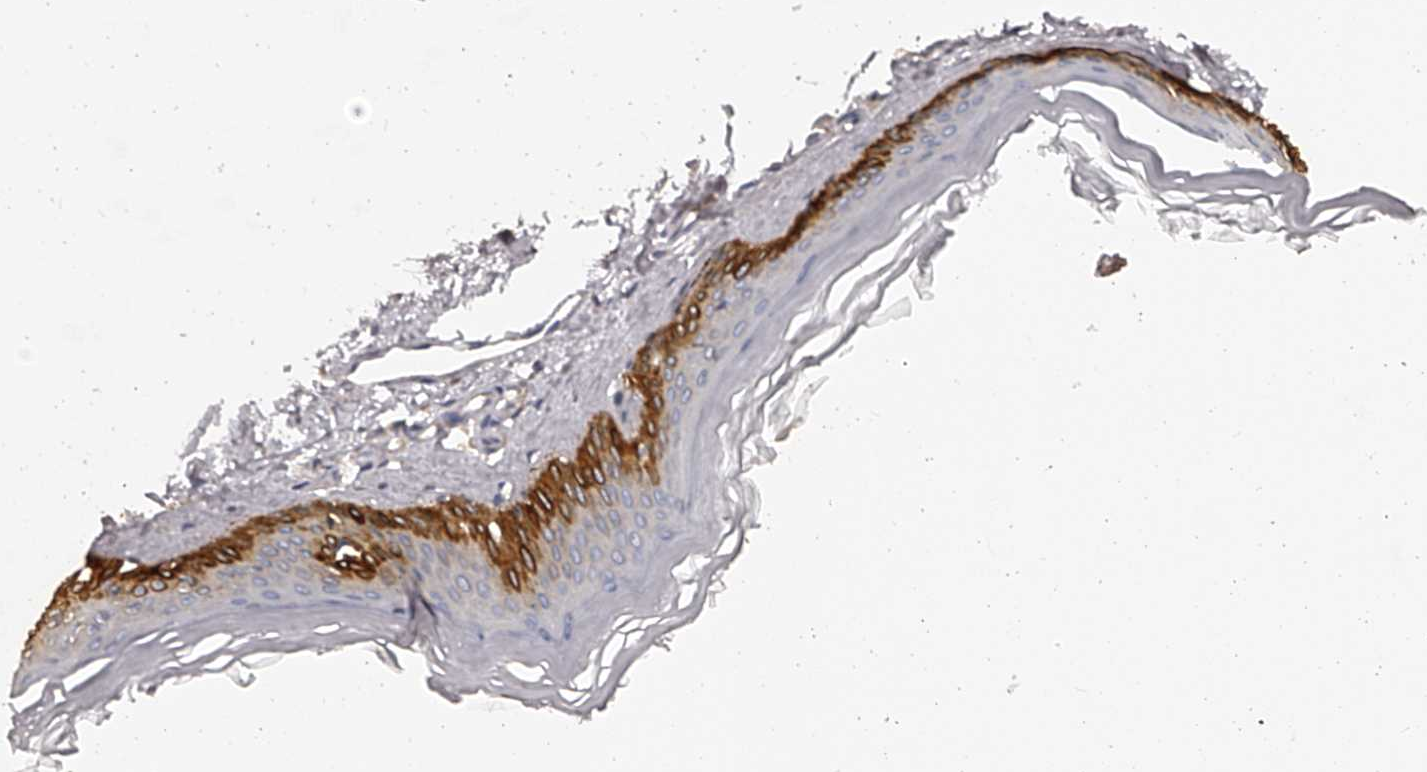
{"staining": {"intensity": "negative", "quantity": "none", "location": "none"}, "tissue": "skin", "cell_type": "Fibroblasts", "image_type": "normal", "snomed": [{"axis": "morphology", "description": "Normal tissue, NOS"}, {"axis": "topography", "description": "Skin"}], "caption": "A histopathology image of human skin is negative for staining in fibroblasts.", "gene": "TNN", "patient": {"sex": "female", "age": 27}}